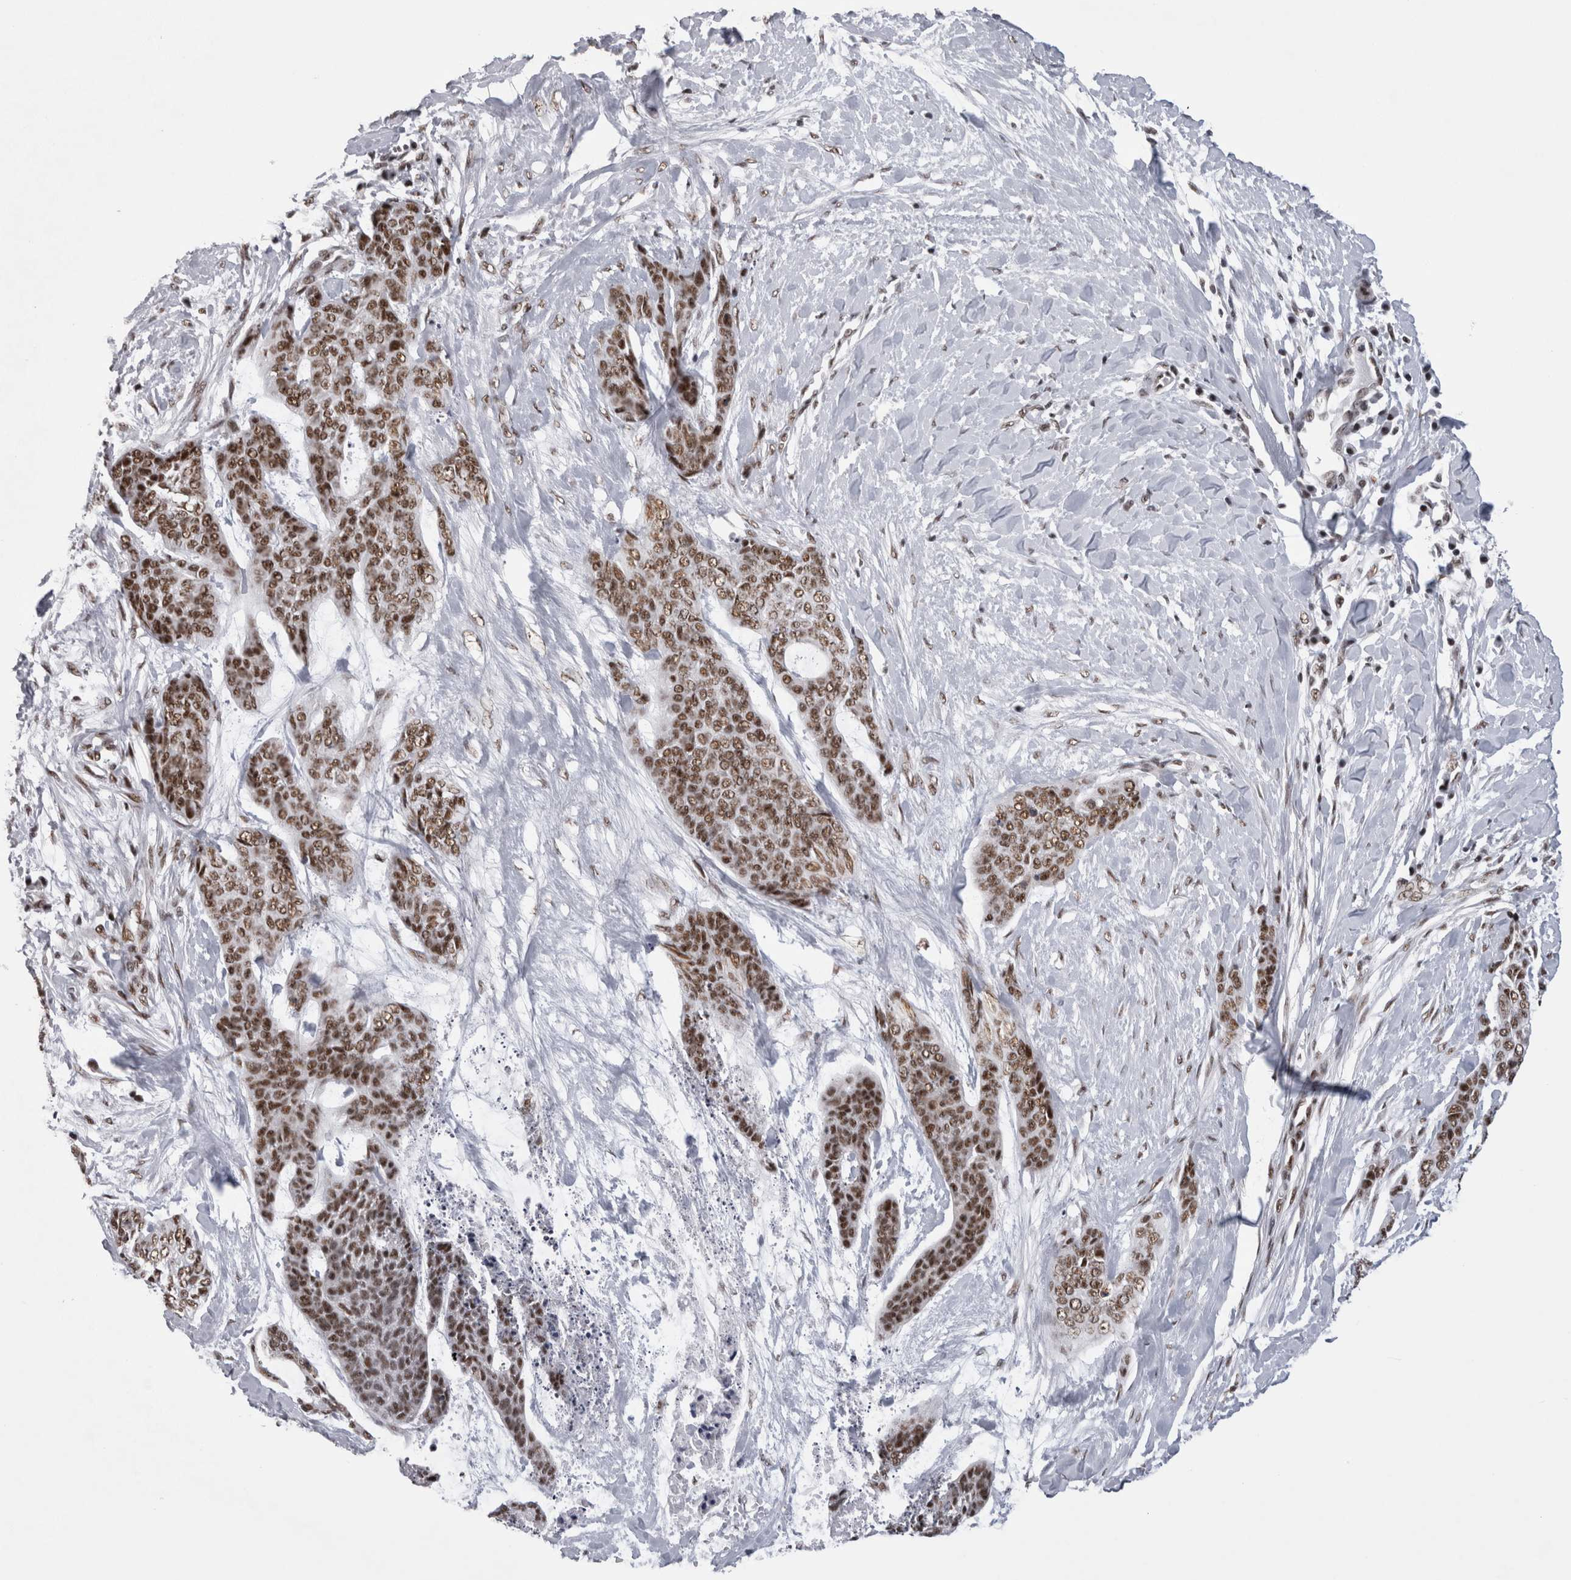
{"staining": {"intensity": "moderate", "quantity": ">75%", "location": "nuclear"}, "tissue": "skin cancer", "cell_type": "Tumor cells", "image_type": "cancer", "snomed": [{"axis": "morphology", "description": "Basal cell carcinoma"}, {"axis": "topography", "description": "Skin"}], "caption": "A high-resolution image shows immunohistochemistry (IHC) staining of basal cell carcinoma (skin), which shows moderate nuclear staining in approximately >75% of tumor cells.", "gene": "CDK11A", "patient": {"sex": "female", "age": 64}}